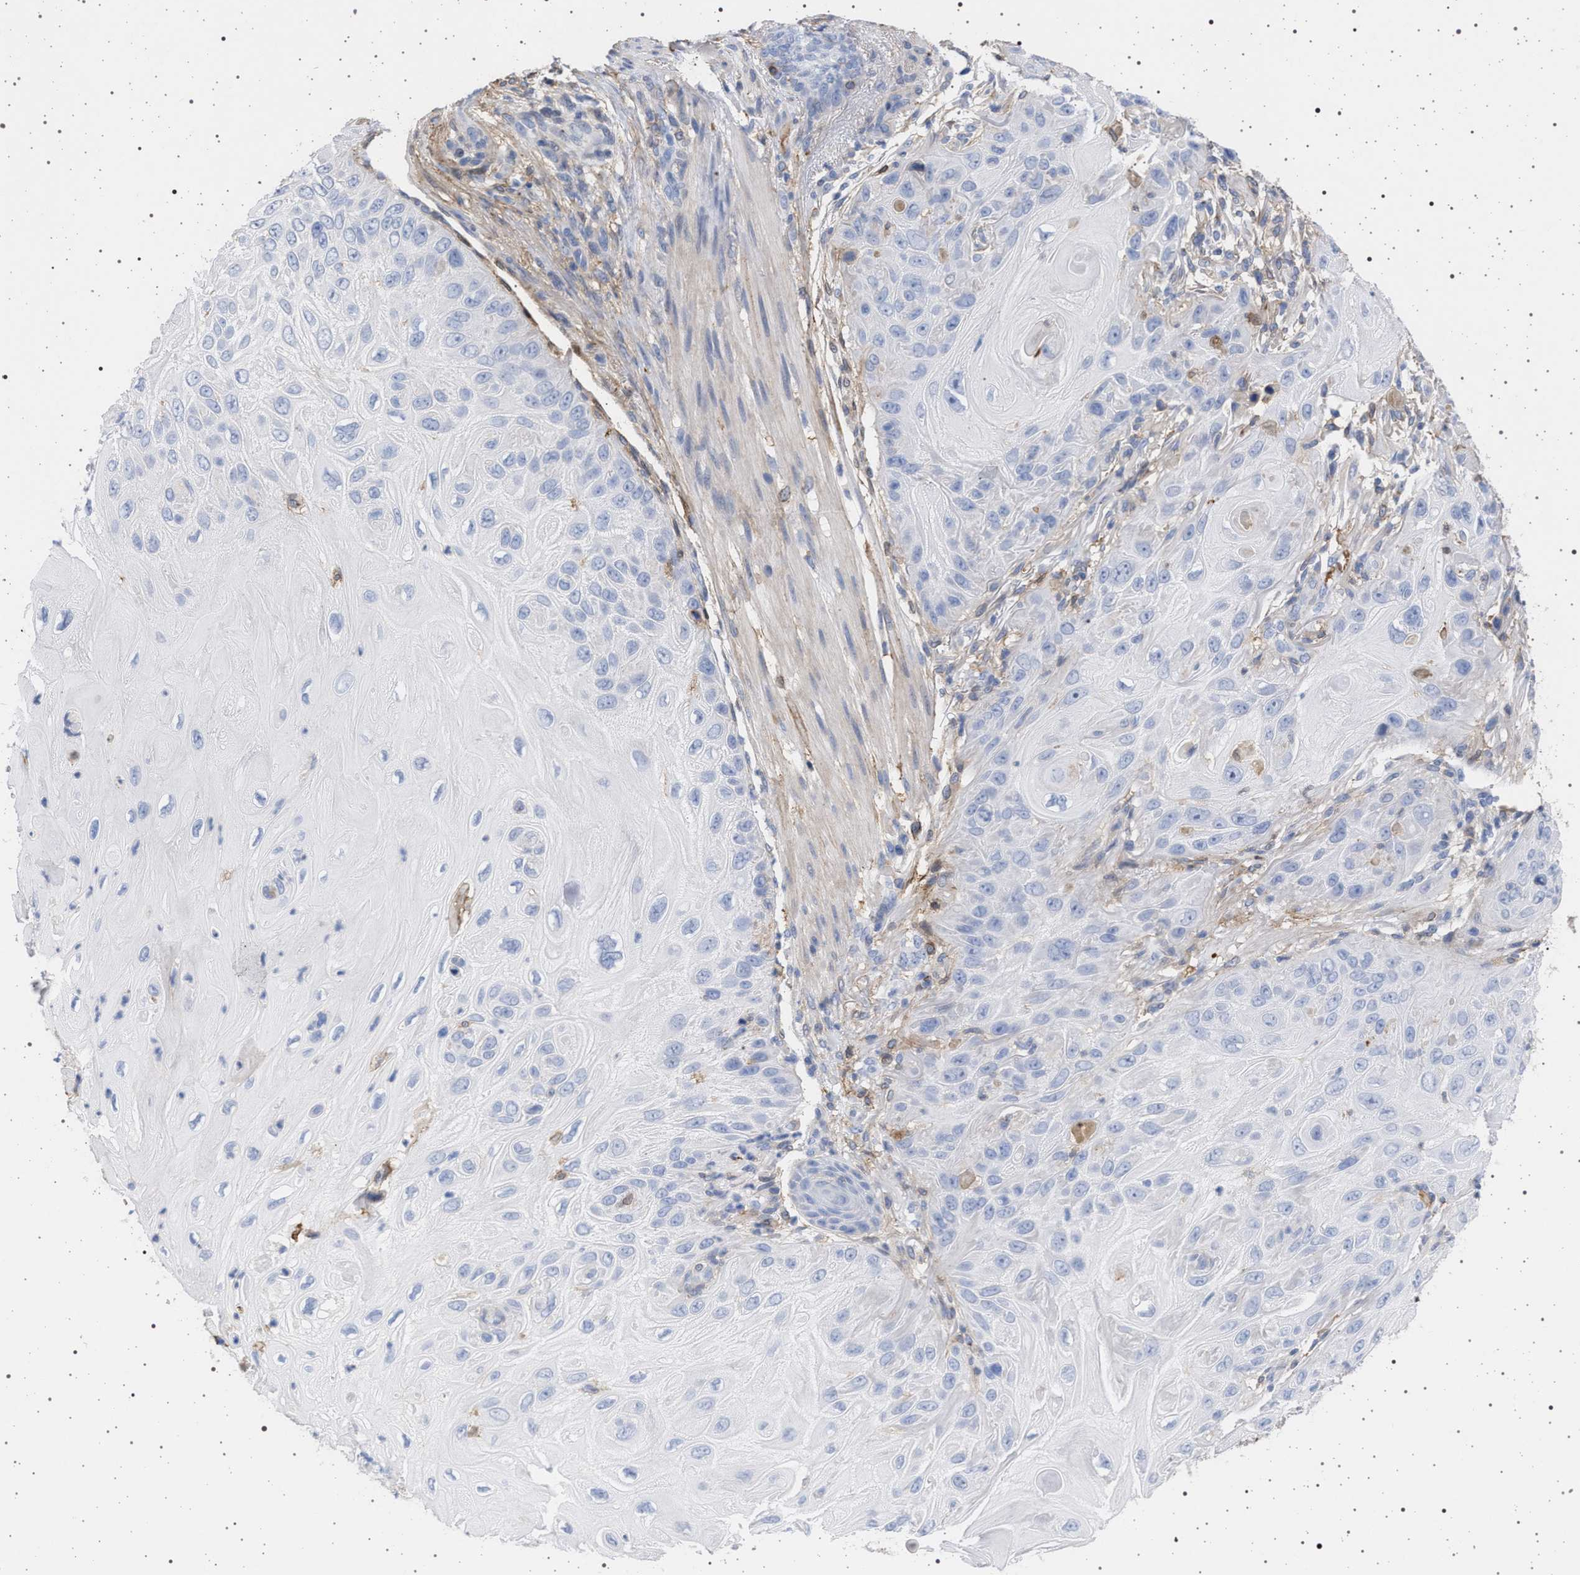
{"staining": {"intensity": "negative", "quantity": "none", "location": "none"}, "tissue": "skin cancer", "cell_type": "Tumor cells", "image_type": "cancer", "snomed": [{"axis": "morphology", "description": "Squamous cell carcinoma, NOS"}, {"axis": "topography", "description": "Skin"}], "caption": "Photomicrograph shows no protein expression in tumor cells of skin squamous cell carcinoma tissue.", "gene": "PLG", "patient": {"sex": "female", "age": 77}}